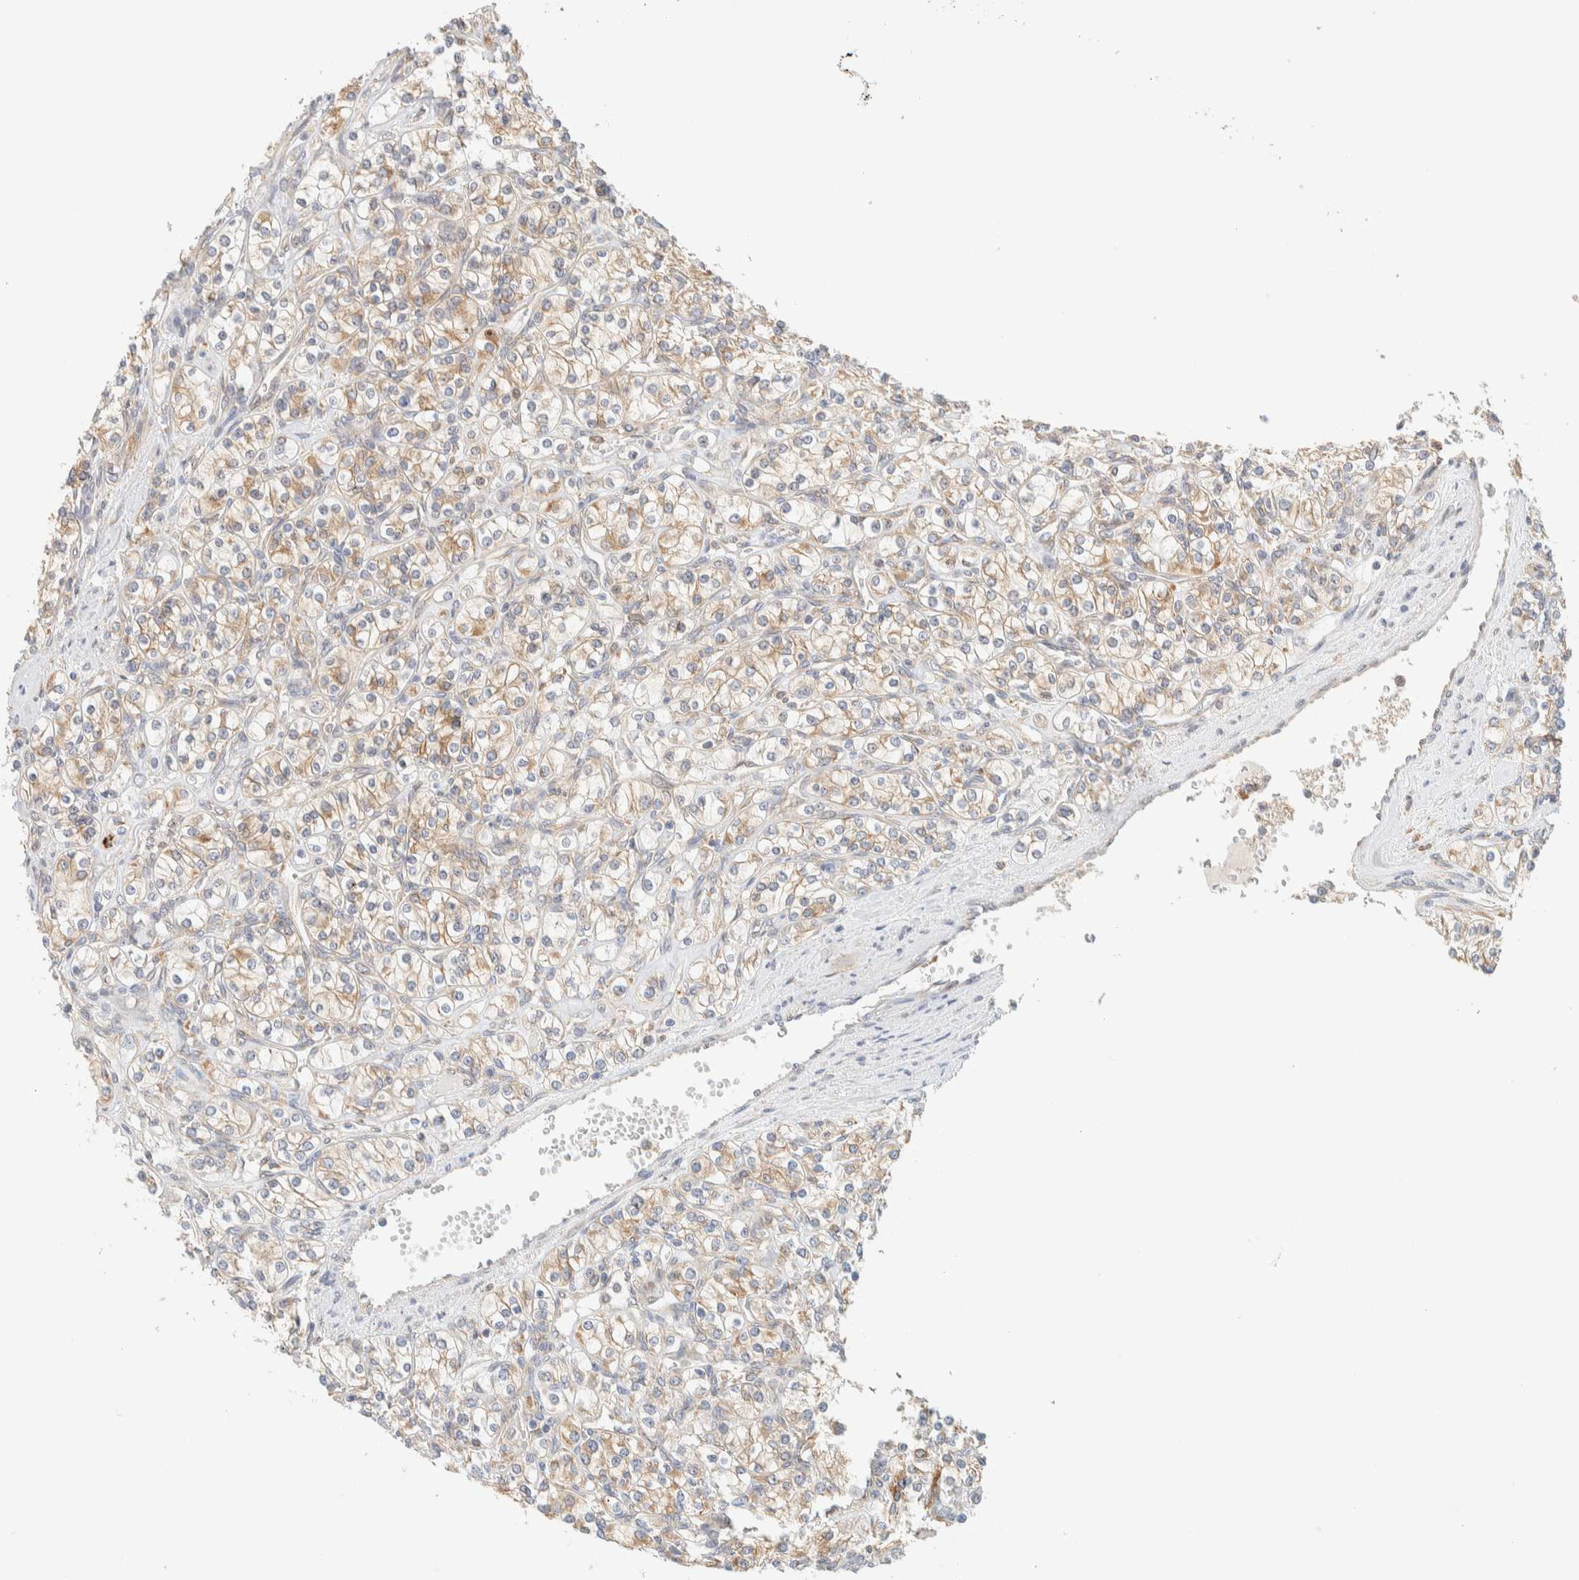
{"staining": {"intensity": "weak", "quantity": ">75%", "location": "cytoplasmic/membranous"}, "tissue": "renal cancer", "cell_type": "Tumor cells", "image_type": "cancer", "snomed": [{"axis": "morphology", "description": "Adenocarcinoma, NOS"}, {"axis": "topography", "description": "Kidney"}], "caption": "Renal cancer stained with a protein marker exhibits weak staining in tumor cells.", "gene": "NT5C", "patient": {"sex": "male", "age": 77}}